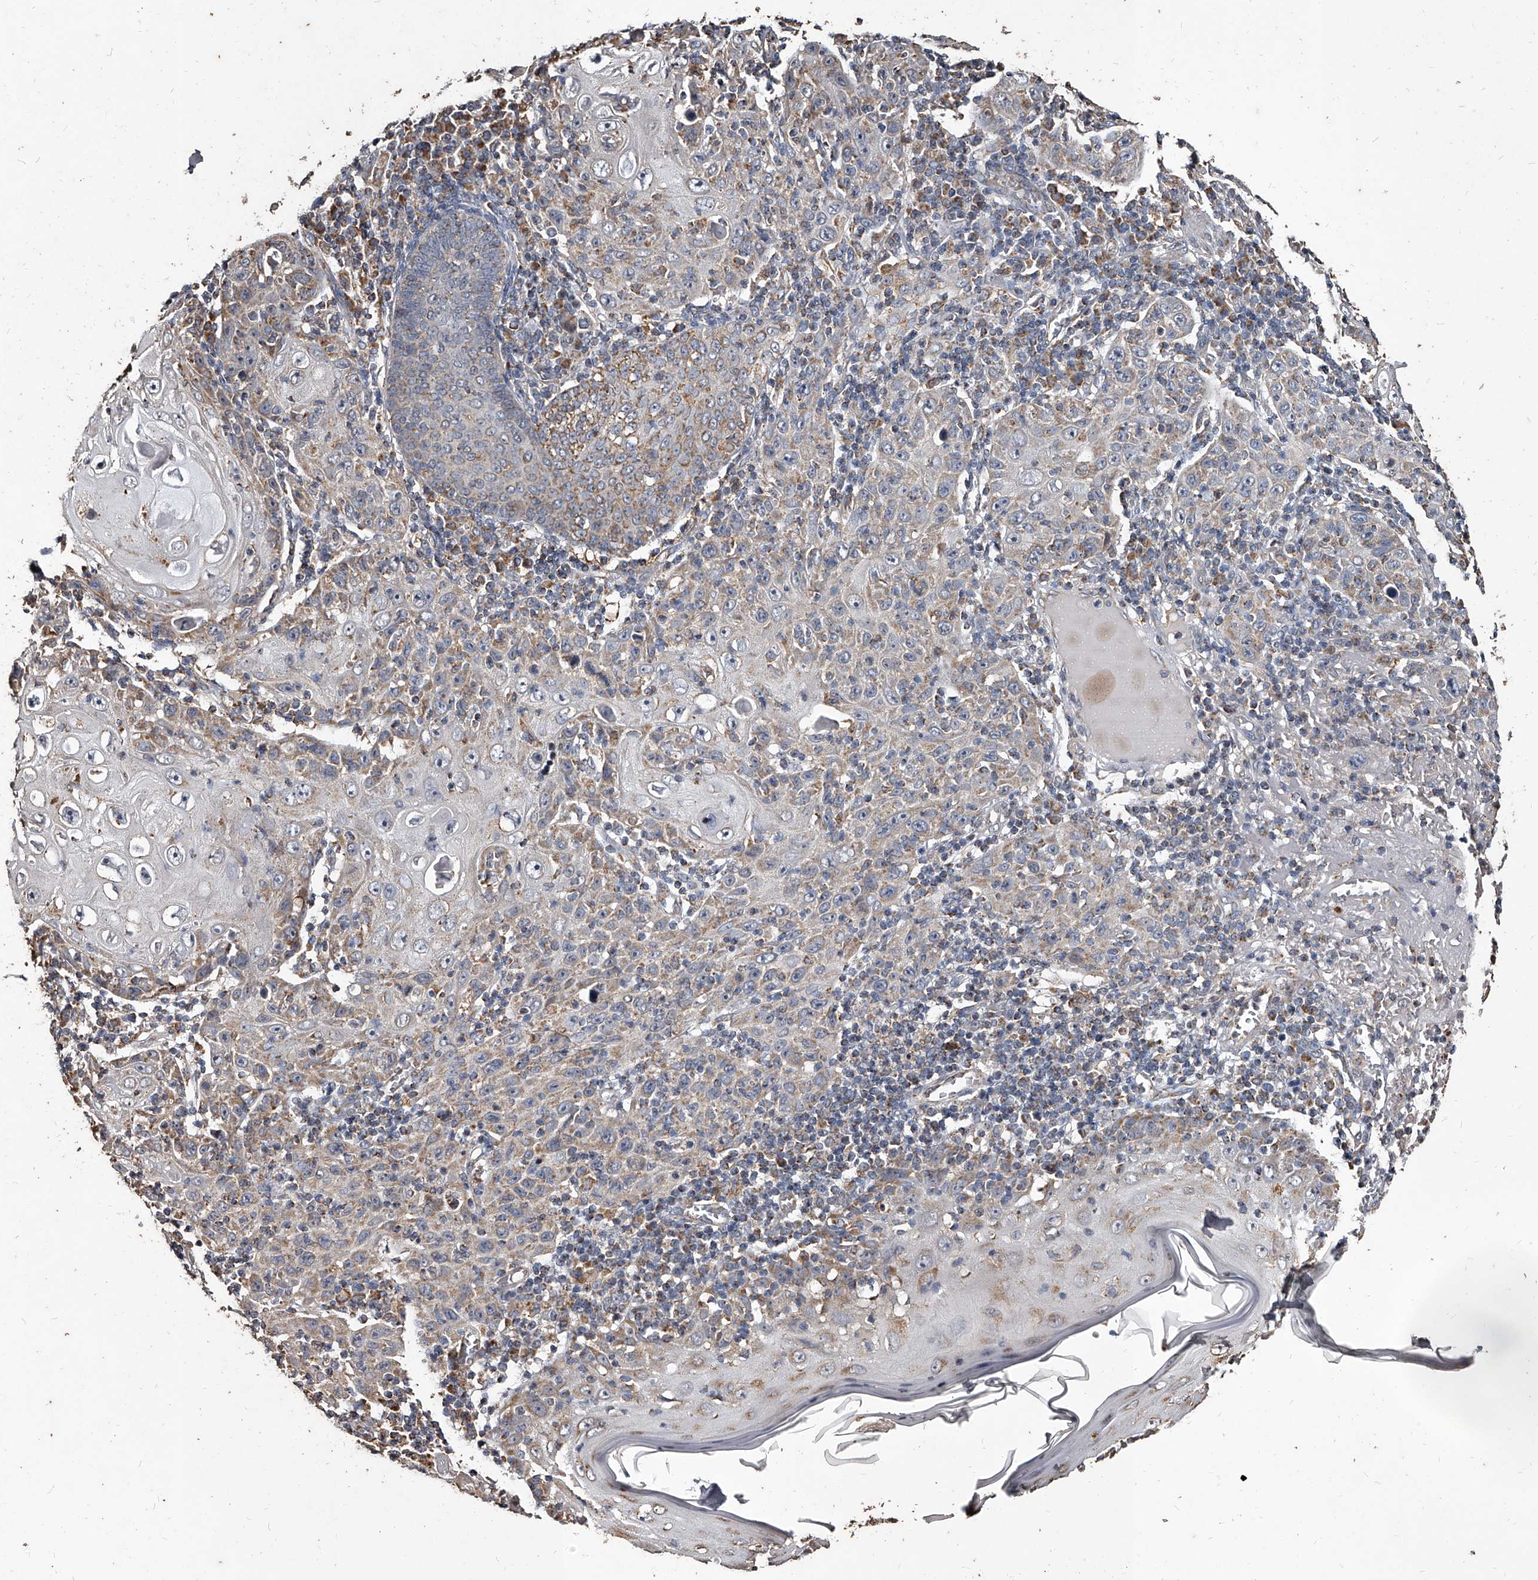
{"staining": {"intensity": "weak", "quantity": ">75%", "location": "cytoplasmic/membranous"}, "tissue": "skin cancer", "cell_type": "Tumor cells", "image_type": "cancer", "snomed": [{"axis": "morphology", "description": "Squamous cell carcinoma, NOS"}, {"axis": "topography", "description": "Skin"}], "caption": "Human skin cancer stained for a protein (brown) displays weak cytoplasmic/membranous positive positivity in approximately >75% of tumor cells.", "gene": "GPR183", "patient": {"sex": "female", "age": 88}}